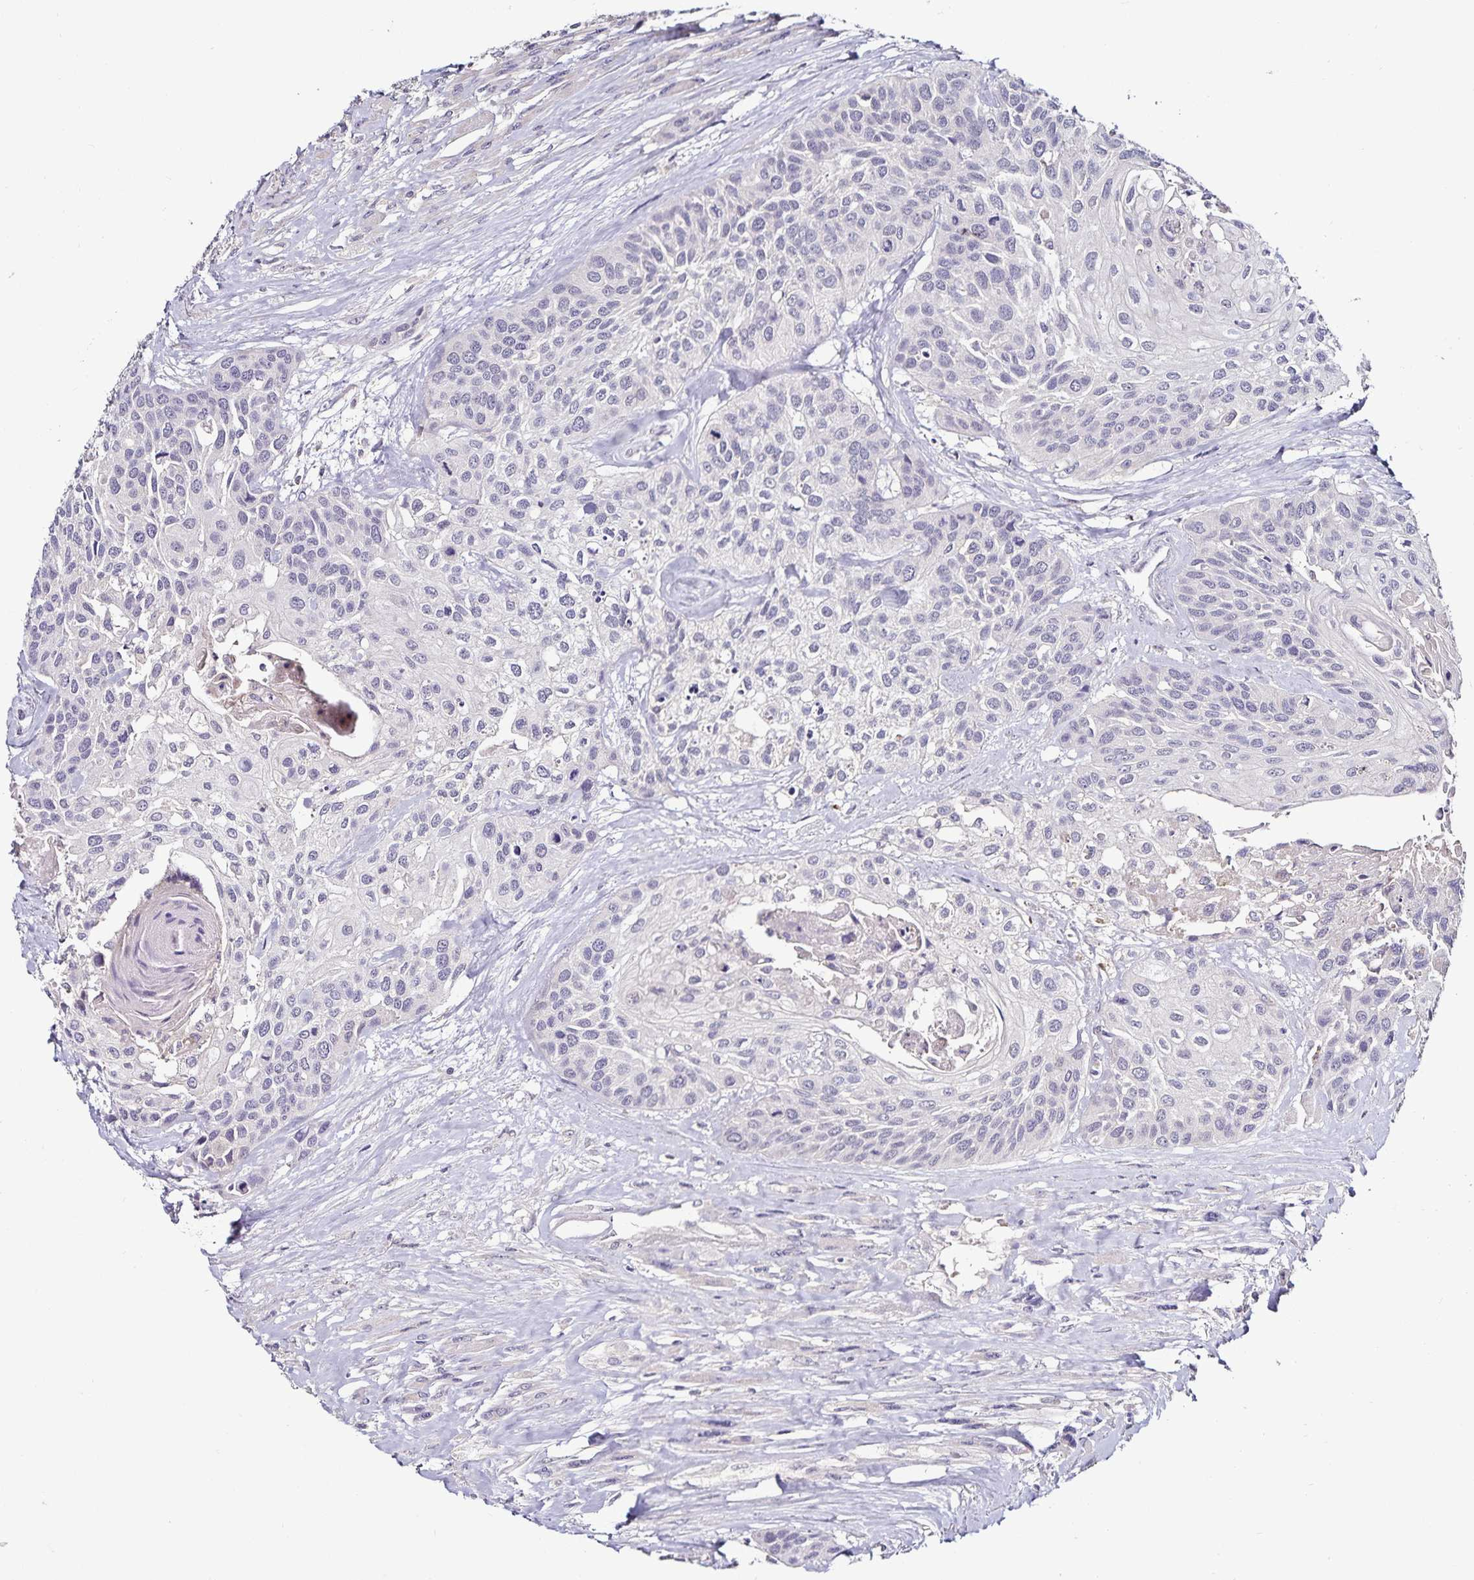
{"staining": {"intensity": "negative", "quantity": "none", "location": "none"}, "tissue": "head and neck cancer", "cell_type": "Tumor cells", "image_type": "cancer", "snomed": [{"axis": "morphology", "description": "Squamous cell carcinoma, NOS"}, {"axis": "topography", "description": "Head-Neck"}], "caption": "Tumor cells show no significant protein expression in squamous cell carcinoma (head and neck).", "gene": "ACSL5", "patient": {"sex": "female", "age": 50}}